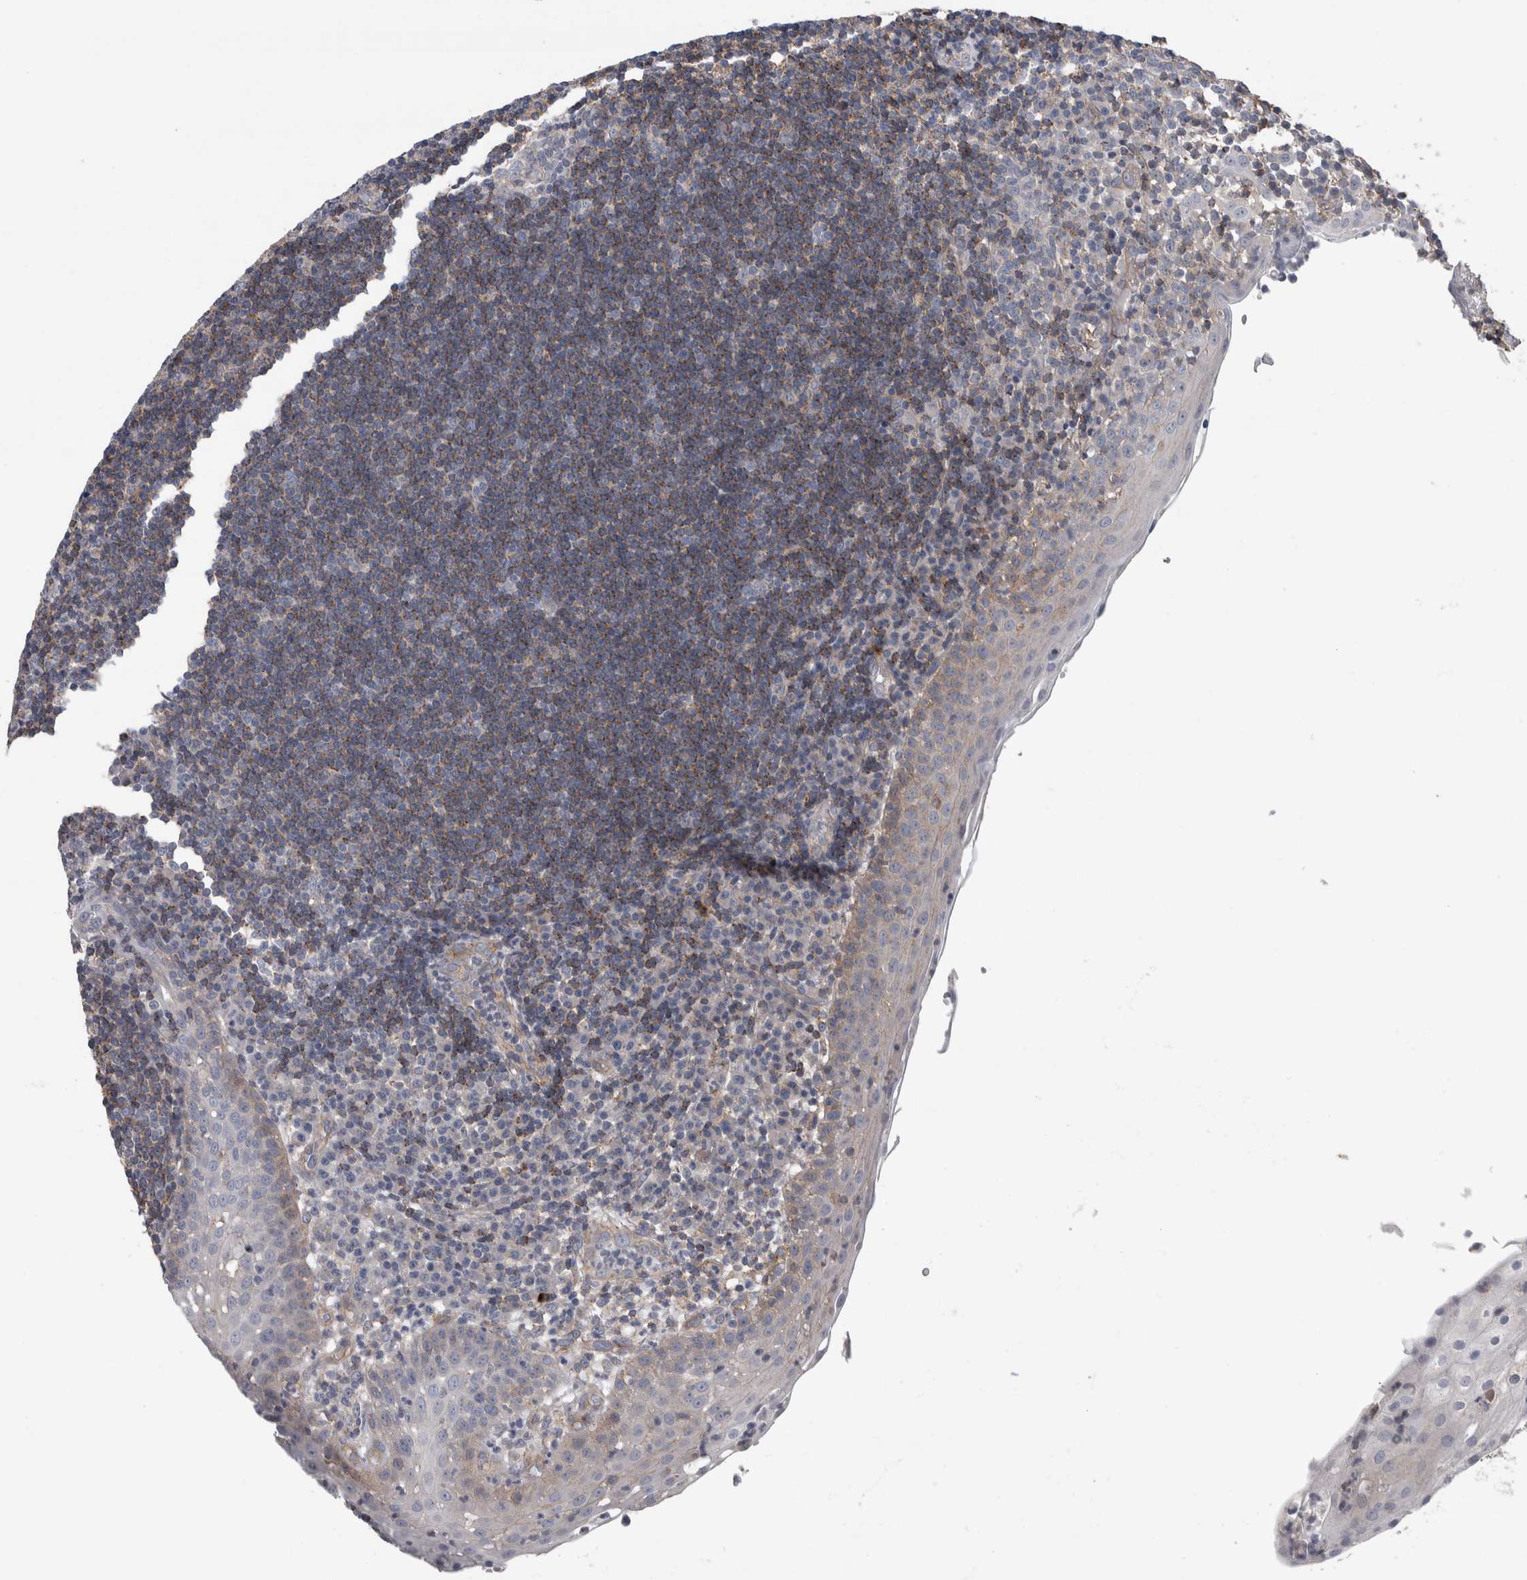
{"staining": {"intensity": "negative", "quantity": "none", "location": "none"}, "tissue": "tonsil", "cell_type": "Germinal center cells", "image_type": "normal", "snomed": [{"axis": "morphology", "description": "Normal tissue, NOS"}, {"axis": "topography", "description": "Tonsil"}], "caption": "Unremarkable tonsil was stained to show a protein in brown. There is no significant staining in germinal center cells. (Brightfield microscopy of DAB immunohistochemistry at high magnification).", "gene": "GCNA", "patient": {"sex": "female", "age": 40}}